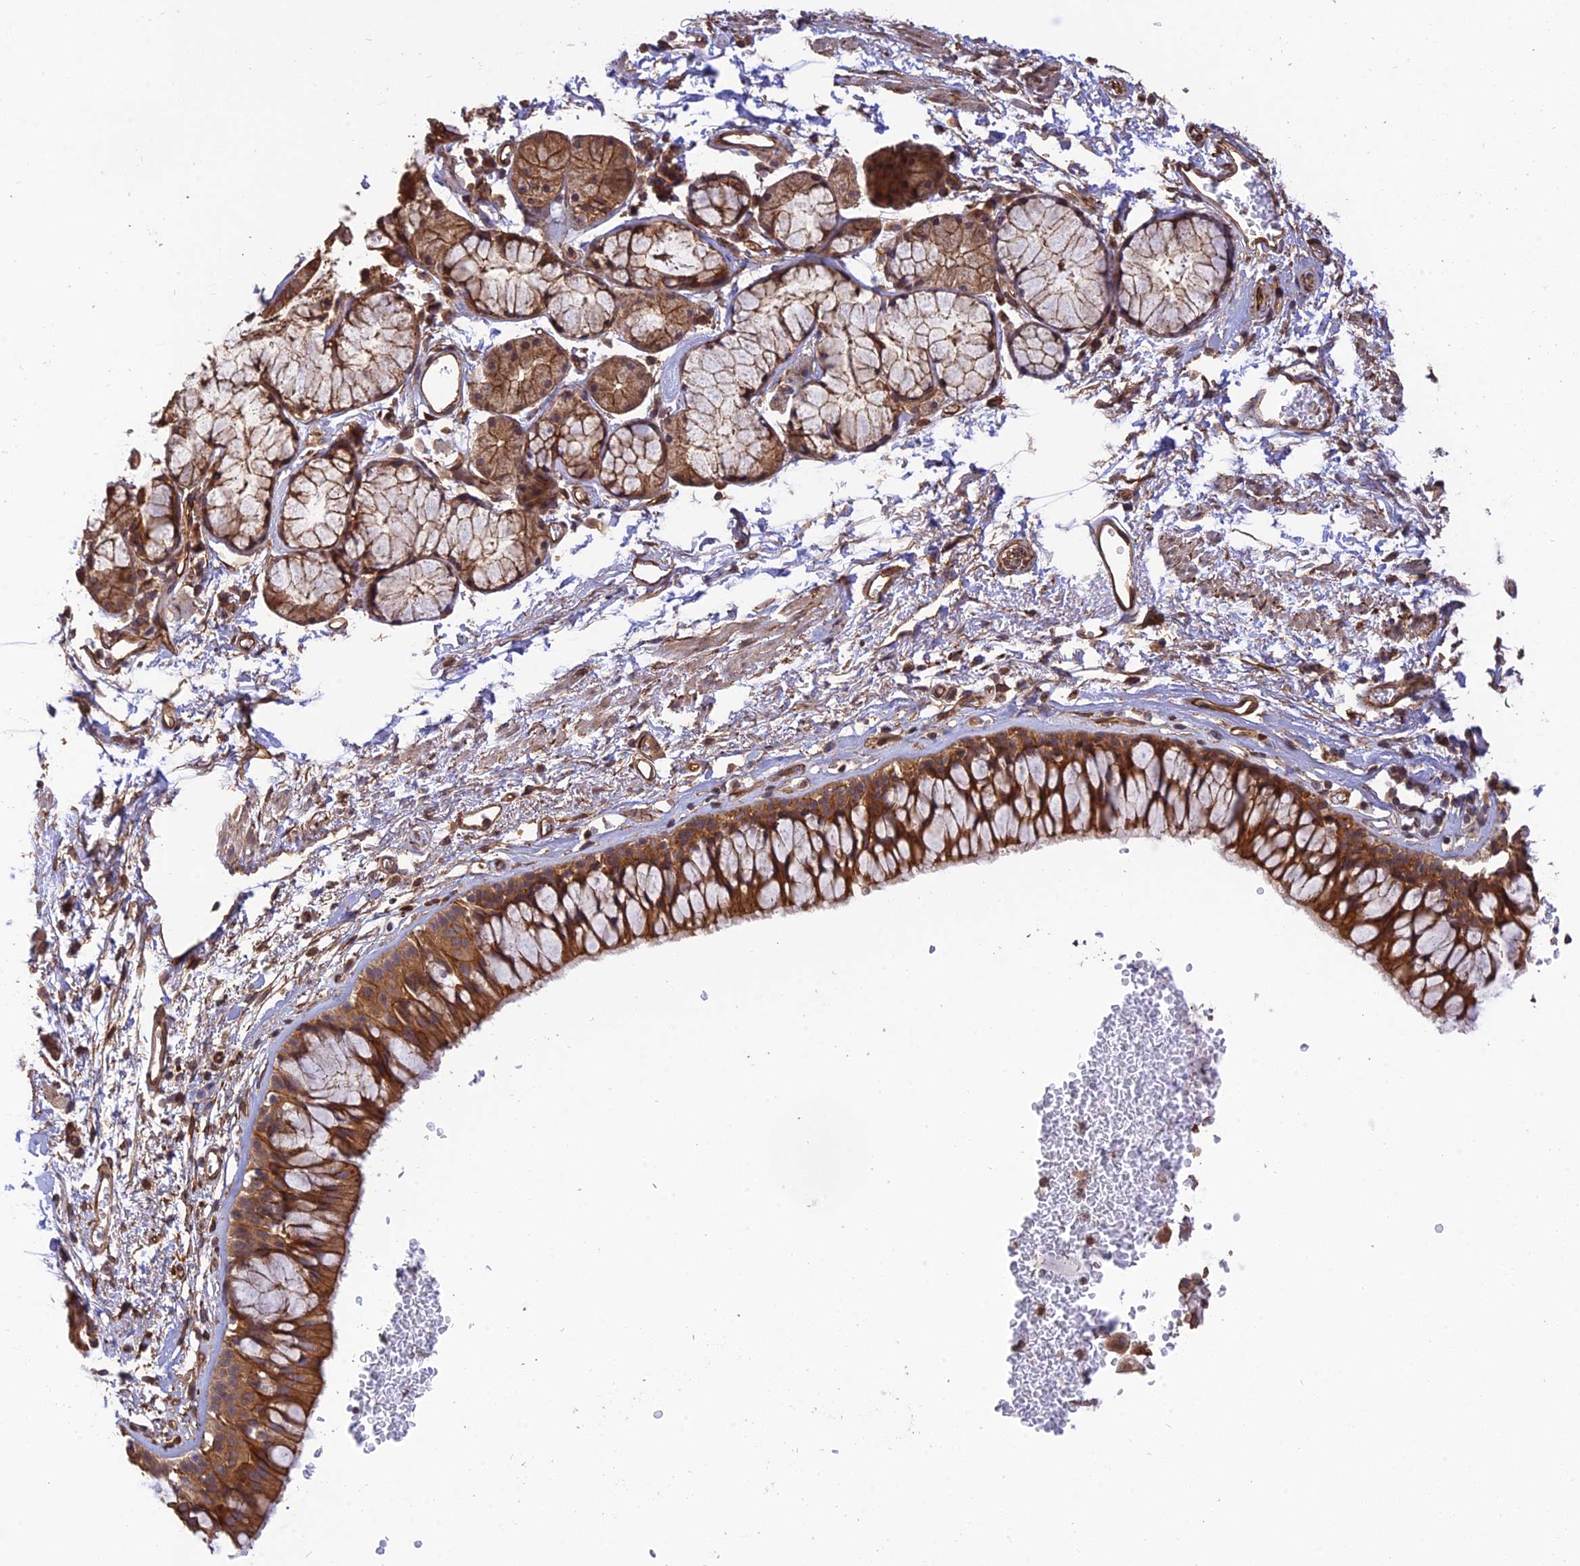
{"staining": {"intensity": "strong", "quantity": ">75%", "location": "cytoplasmic/membranous"}, "tissue": "bronchus", "cell_type": "Respiratory epithelial cells", "image_type": "normal", "snomed": [{"axis": "morphology", "description": "Normal tissue, NOS"}, {"axis": "morphology", "description": "Inflammation, NOS"}, {"axis": "topography", "description": "Cartilage tissue"}, {"axis": "topography", "description": "Bronchus"}, {"axis": "topography", "description": "Lung"}], "caption": "Immunohistochemical staining of benign human bronchus exhibits strong cytoplasmic/membranous protein expression in about >75% of respiratory epithelial cells.", "gene": "HOMER2", "patient": {"sex": "female", "age": 64}}